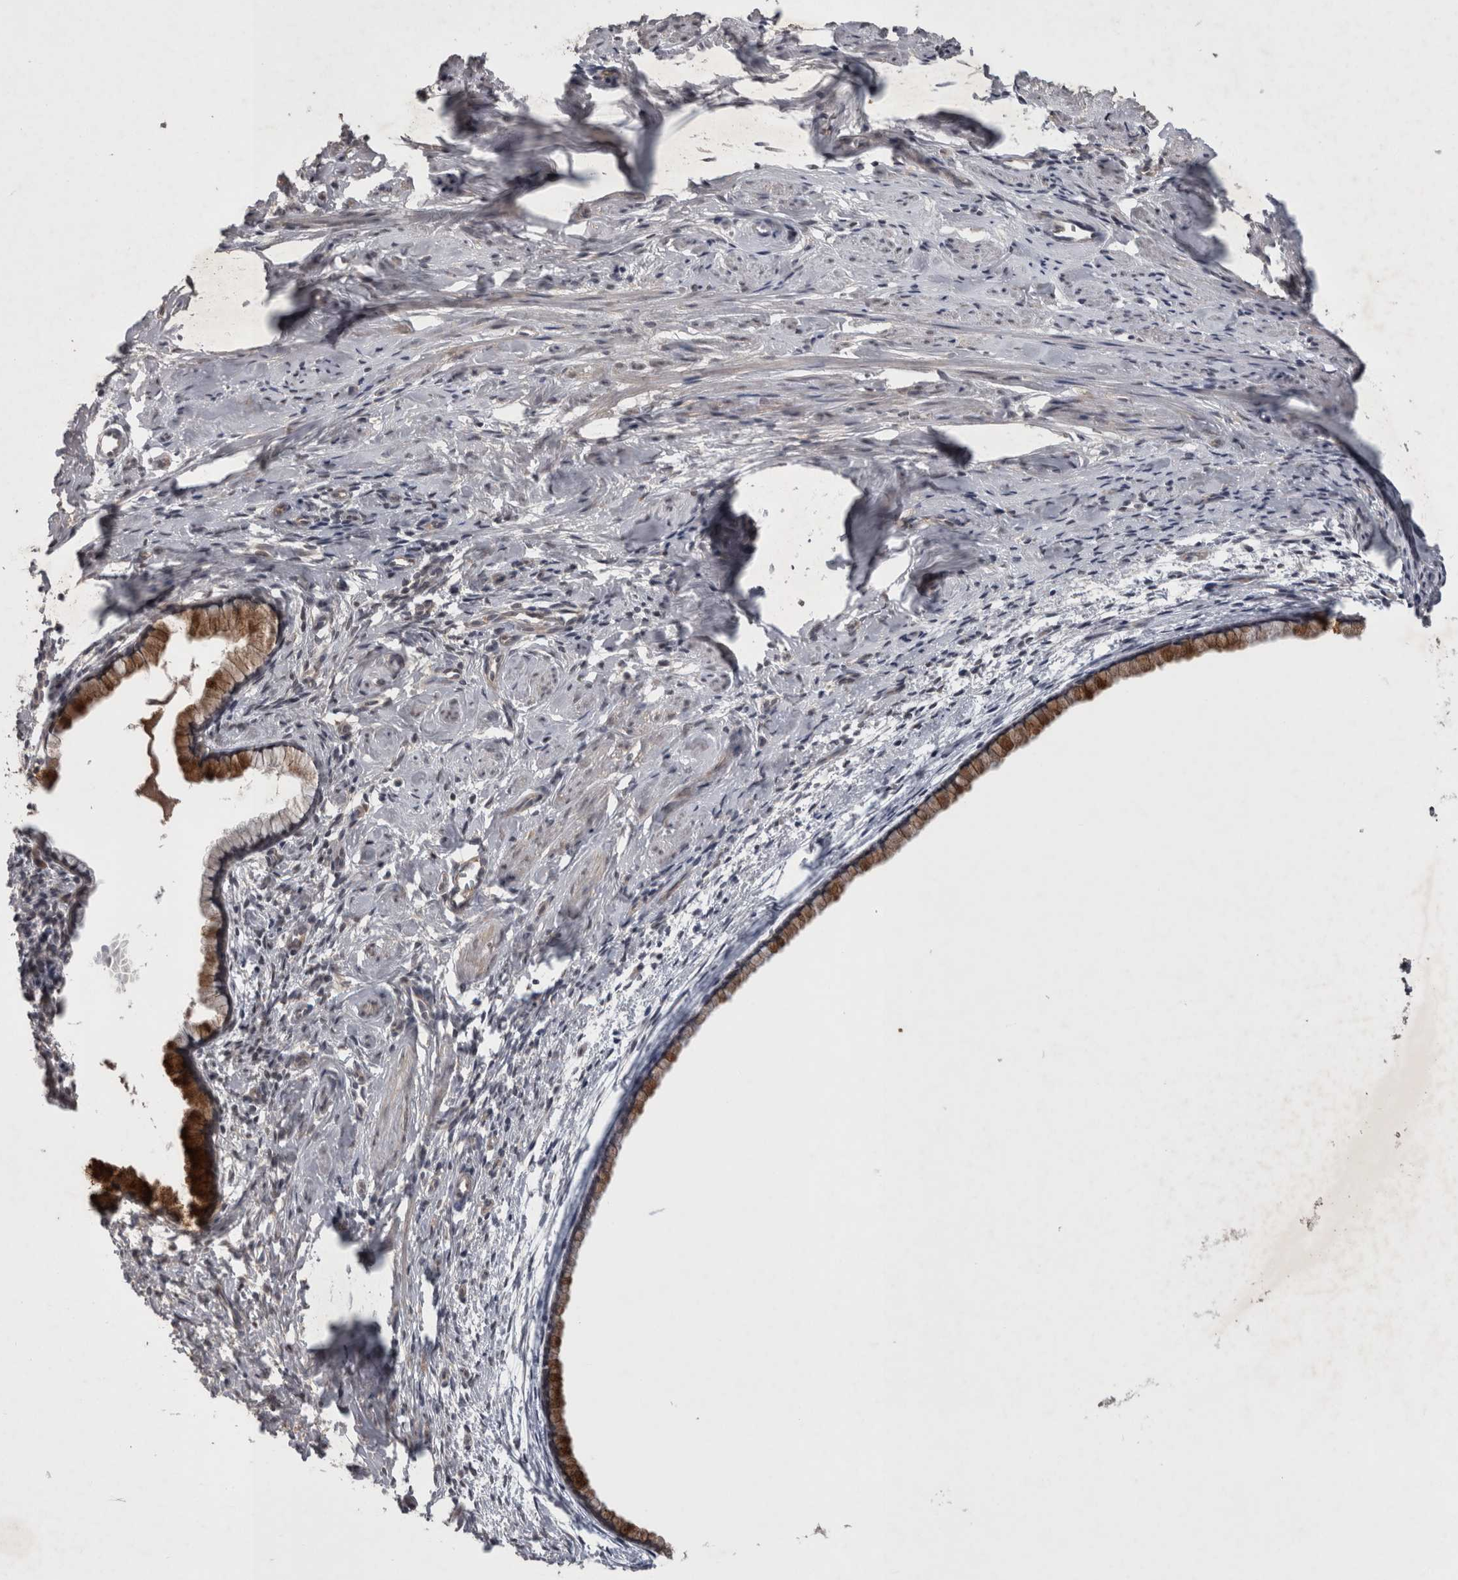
{"staining": {"intensity": "moderate", "quantity": "25%-75%", "location": "cytoplasmic/membranous"}, "tissue": "cervix", "cell_type": "Glandular cells", "image_type": "normal", "snomed": [{"axis": "morphology", "description": "Normal tissue, NOS"}, {"axis": "topography", "description": "Cervix"}], "caption": "Protein staining by immunohistochemistry exhibits moderate cytoplasmic/membranous positivity in about 25%-75% of glandular cells in normal cervix.", "gene": "ZNF114", "patient": {"sex": "female", "age": 75}}